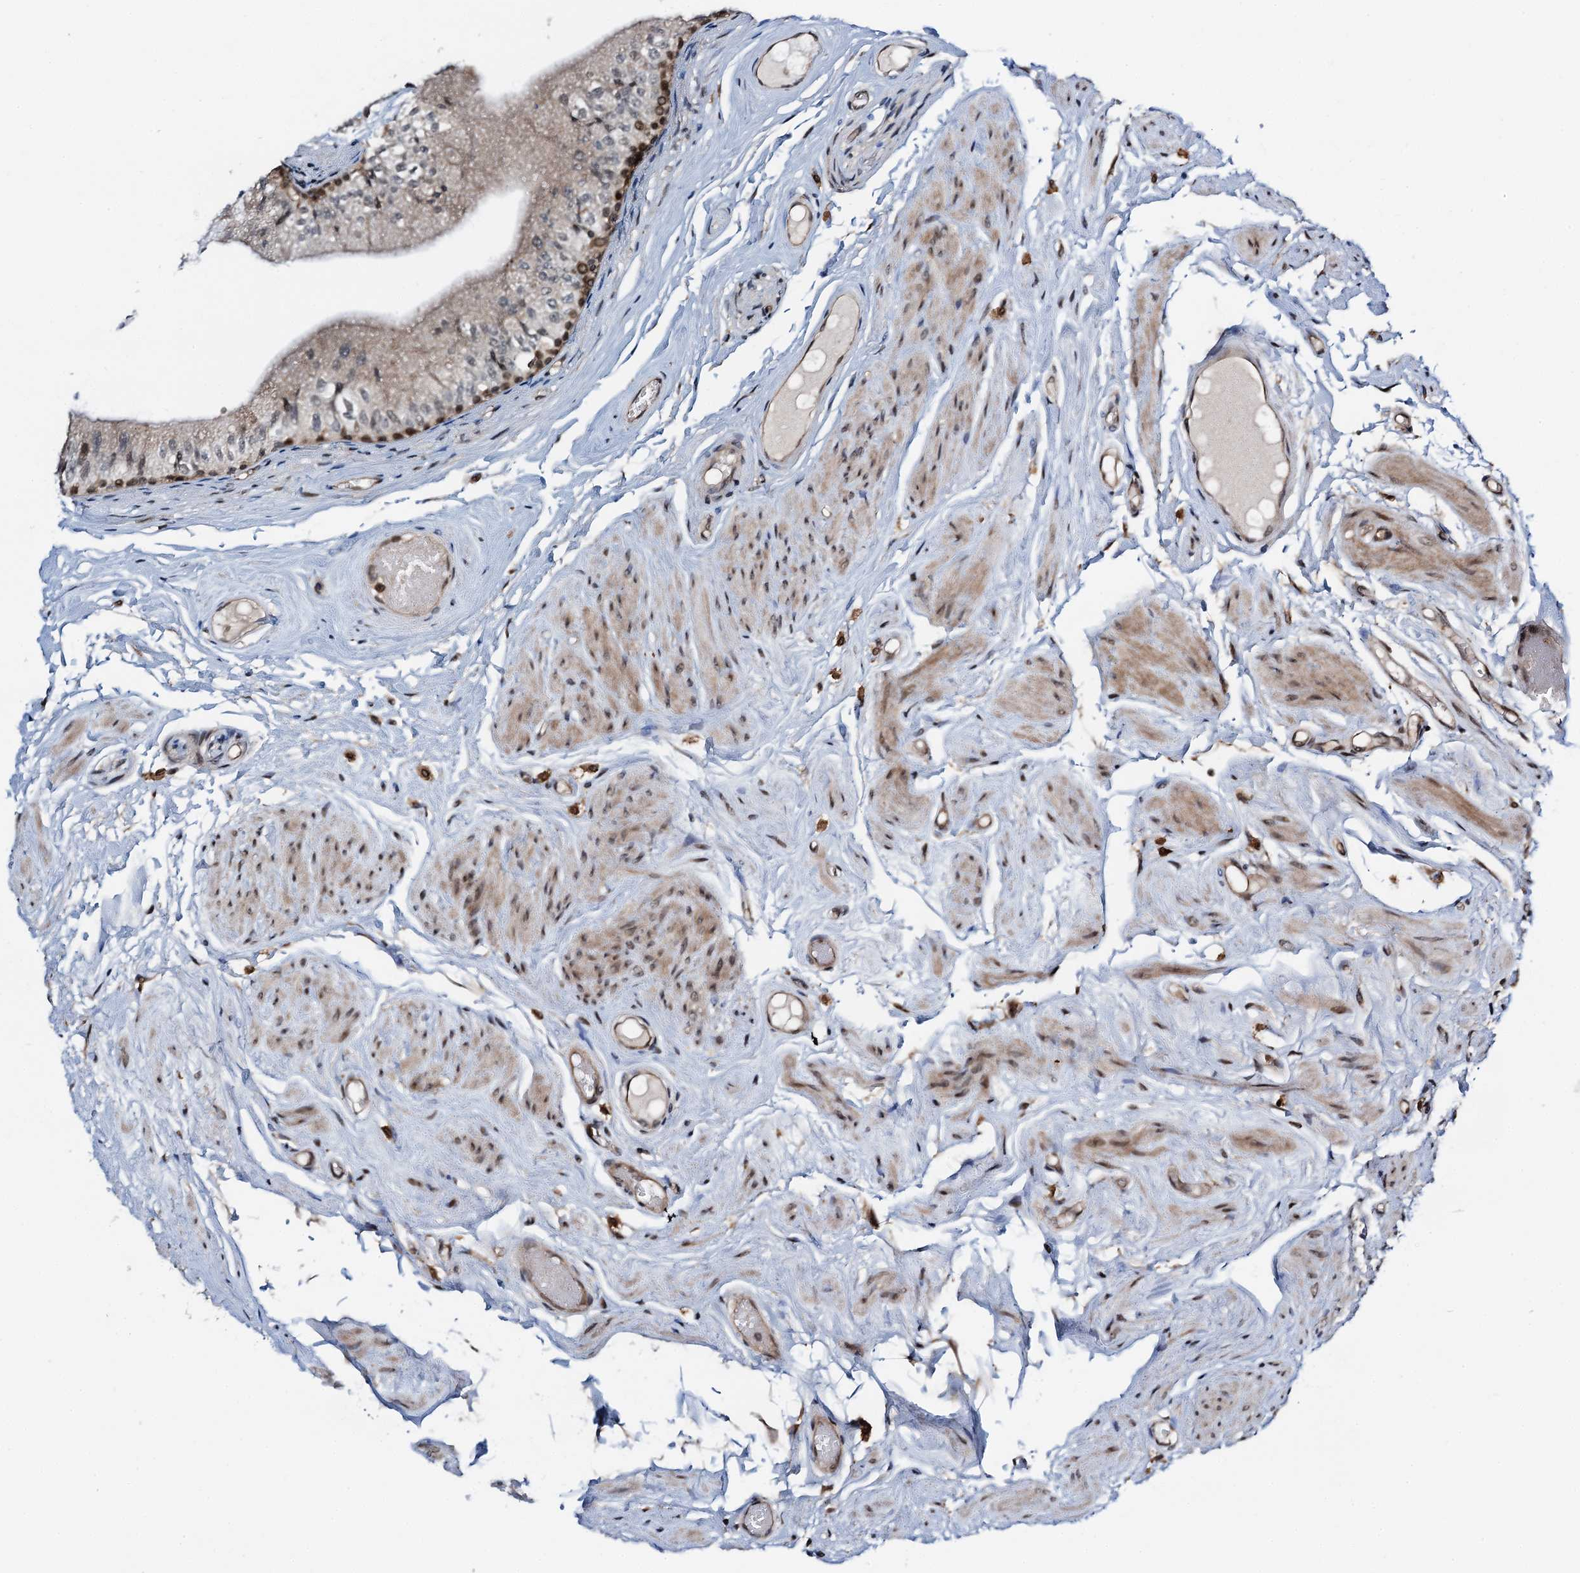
{"staining": {"intensity": "strong", "quantity": "<25%", "location": "cytoplasmic/membranous,nuclear"}, "tissue": "epididymis", "cell_type": "Glandular cells", "image_type": "normal", "snomed": [{"axis": "morphology", "description": "Normal tissue, NOS"}, {"axis": "topography", "description": "Epididymis"}], "caption": "Brown immunohistochemical staining in normal human epididymis reveals strong cytoplasmic/membranous,nuclear expression in about <25% of glandular cells. (Stains: DAB (3,3'-diaminobenzidine) in brown, nuclei in blue, Microscopy: brightfield microscopy at high magnification).", "gene": "ZNF609", "patient": {"sex": "male", "age": 79}}